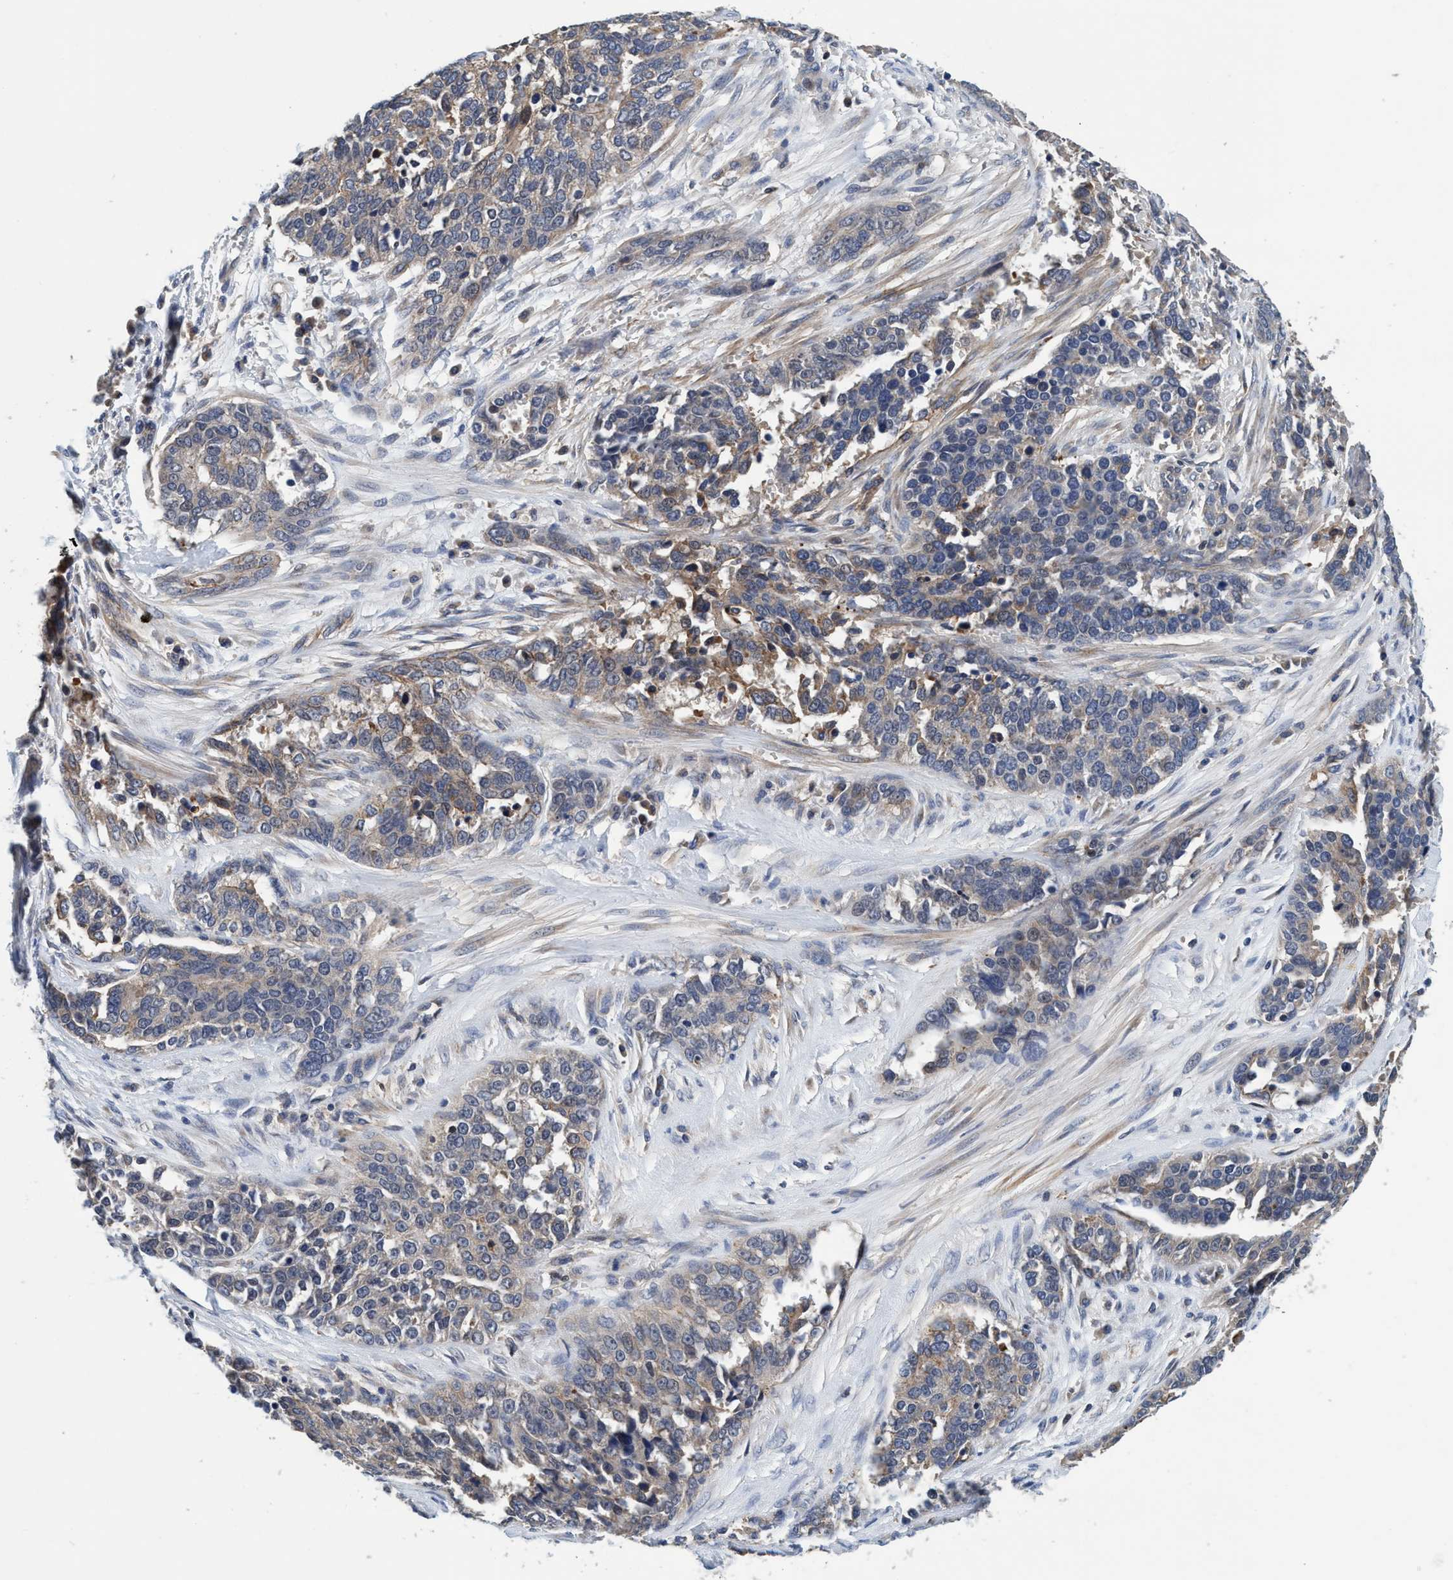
{"staining": {"intensity": "weak", "quantity": "25%-75%", "location": "cytoplasmic/membranous"}, "tissue": "ovarian cancer", "cell_type": "Tumor cells", "image_type": "cancer", "snomed": [{"axis": "morphology", "description": "Cystadenocarcinoma, serous, NOS"}, {"axis": "topography", "description": "Ovary"}], "caption": "Tumor cells exhibit low levels of weak cytoplasmic/membranous positivity in about 25%-75% of cells in human ovarian serous cystadenocarcinoma.", "gene": "CALCOCO2", "patient": {"sex": "female", "age": 44}}